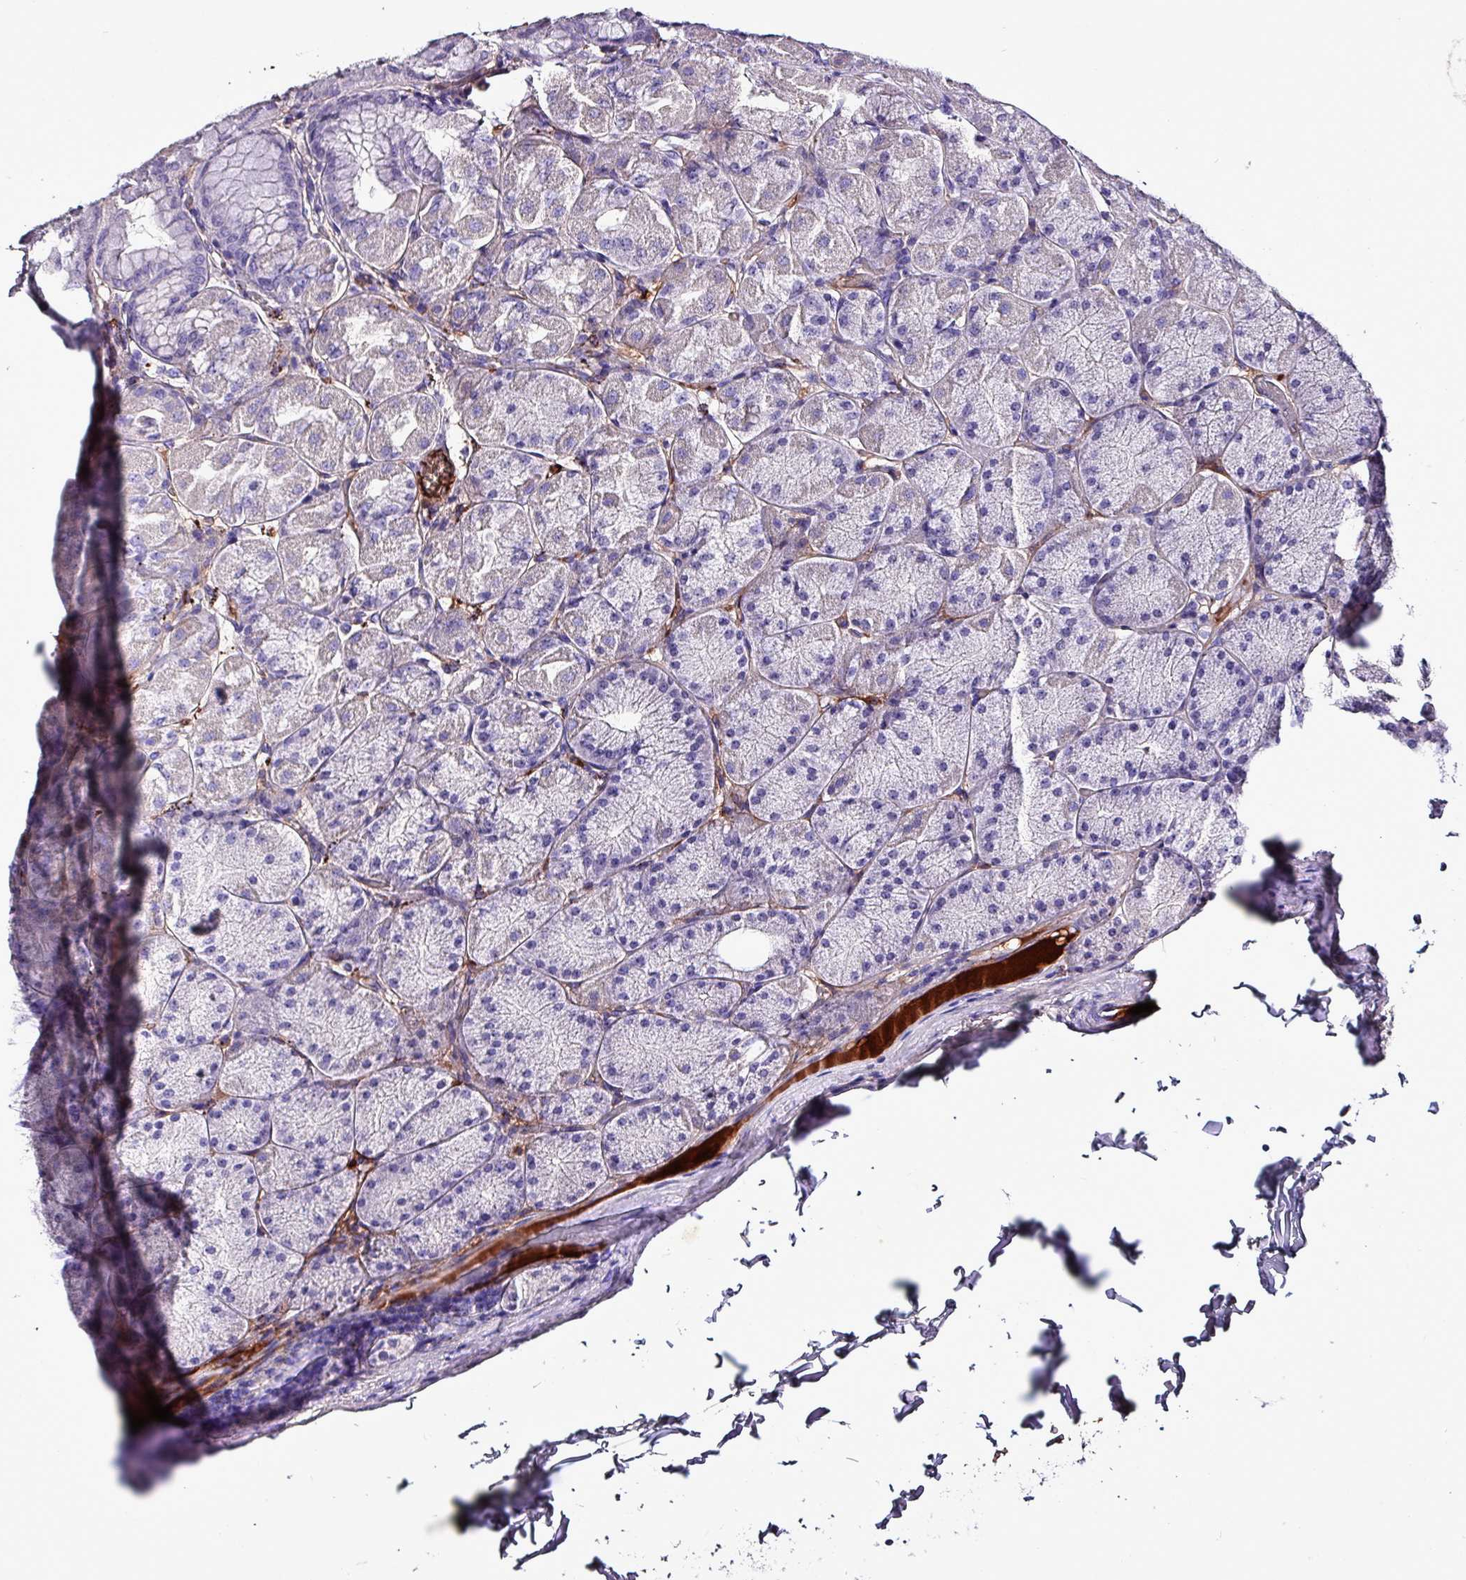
{"staining": {"intensity": "negative", "quantity": "none", "location": "none"}, "tissue": "stomach", "cell_type": "Glandular cells", "image_type": "normal", "snomed": [{"axis": "morphology", "description": "Normal tissue, NOS"}, {"axis": "topography", "description": "Stomach, upper"}], "caption": "Glandular cells show no significant staining in normal stomach. The staining was performed using DAB (3,3'-diaminobenzidine) to visualize the protein expression in brown, while the nuclei were stained in blue with hematoxylin (Magnification: 20x).", "gene": "HPR", "patient": {"sex": "female", "age": 56}}